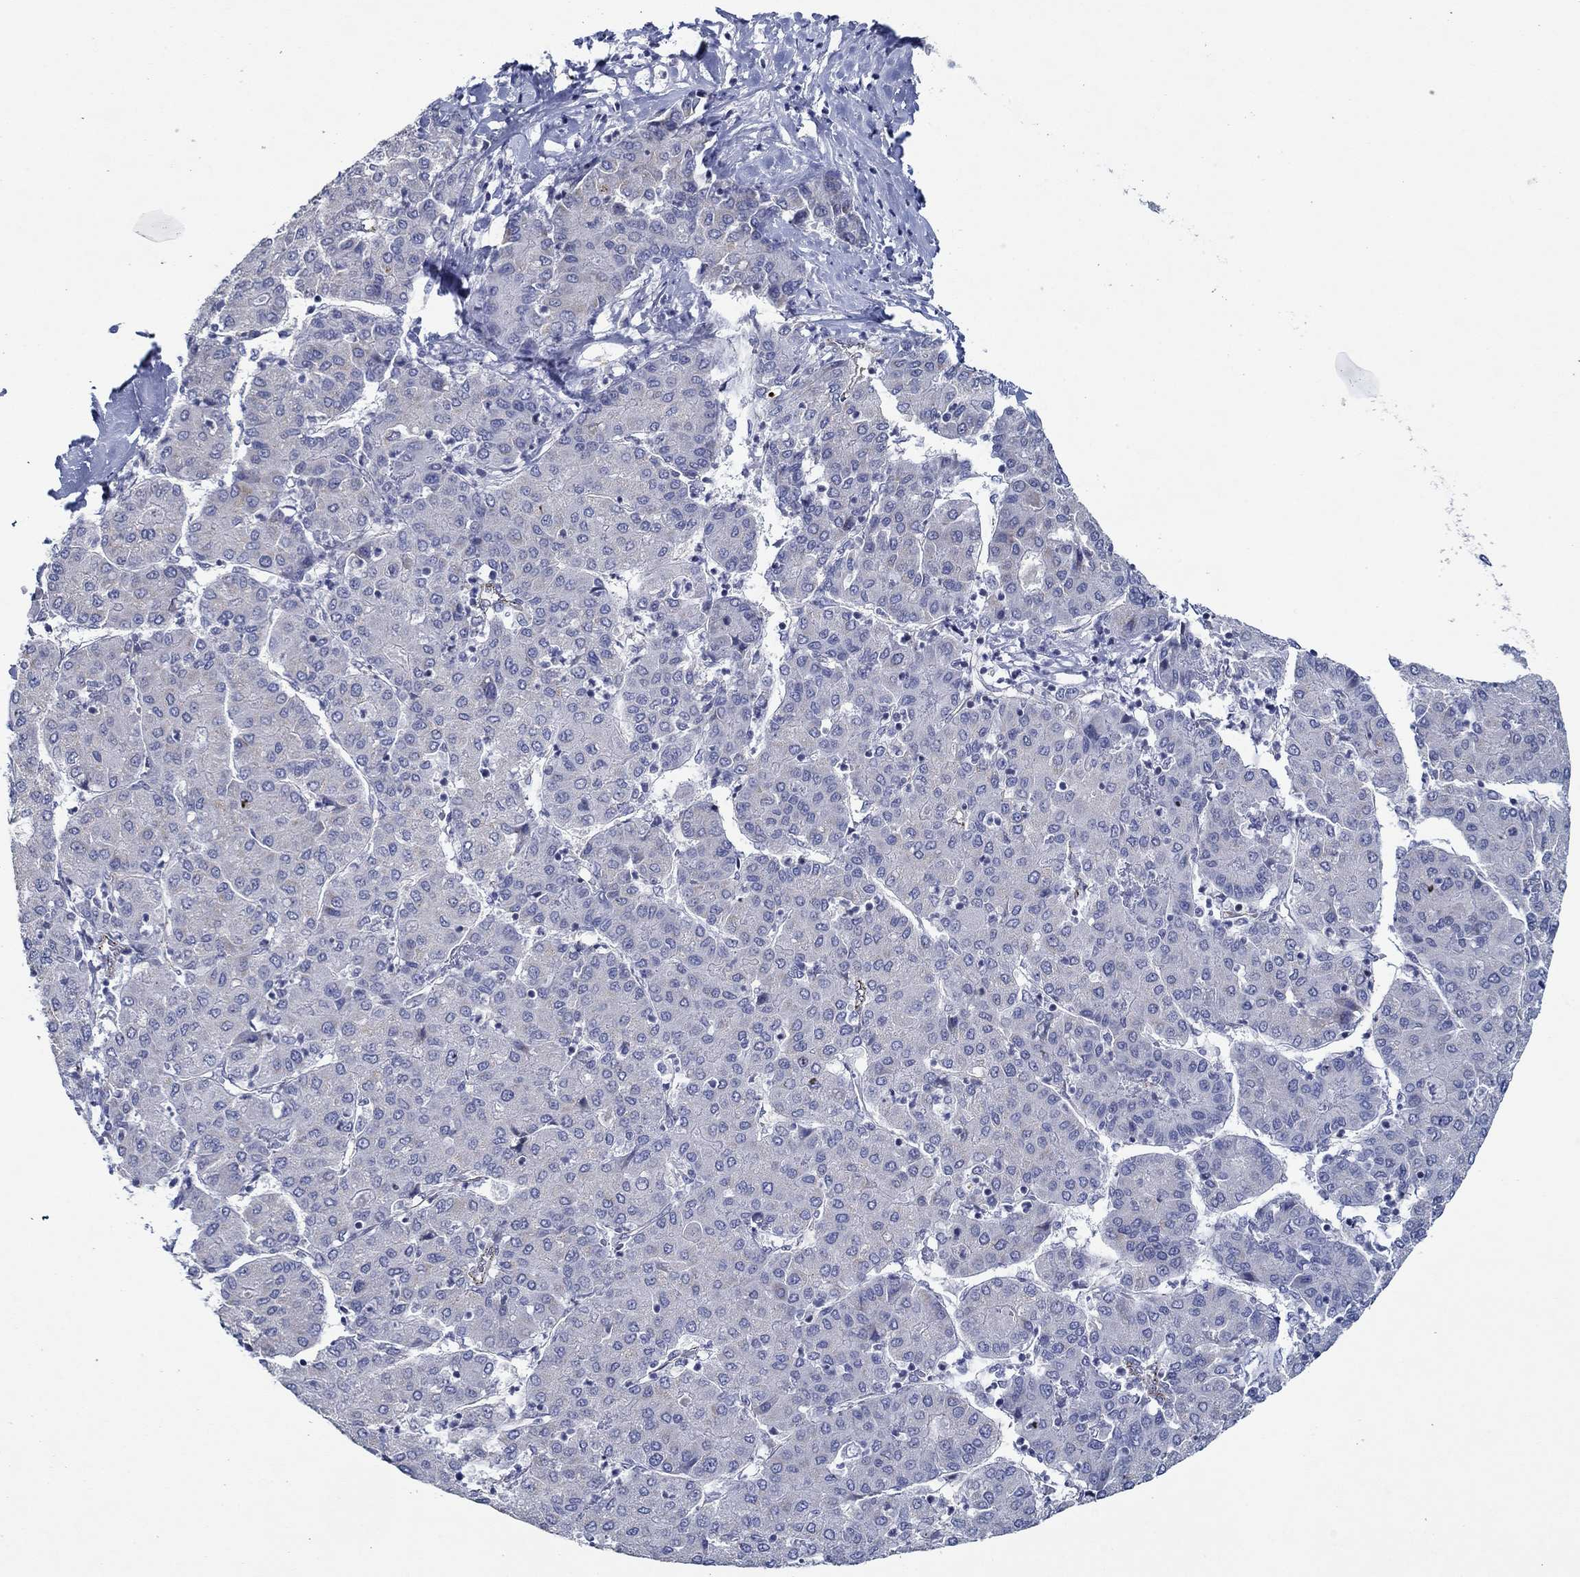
{"staining": {"intensity": "negative", "quantity": "none", "location": "none"}, "tissue": "liver cancer", "cell_type": "Tumor cells", "image_type": "cancer", "snomed": [{"axis": "morphology", "description": "Carcinoma, Hepatocellular, NOS"}, {"axis": "topography", "description": "Liver"}], "caption": "A micrograph of liver cancer stained for a protein demonstrates no brown staining in tumor cells.", "gene": "GJA5", "patient": {"sex": "male", "age": 65}}